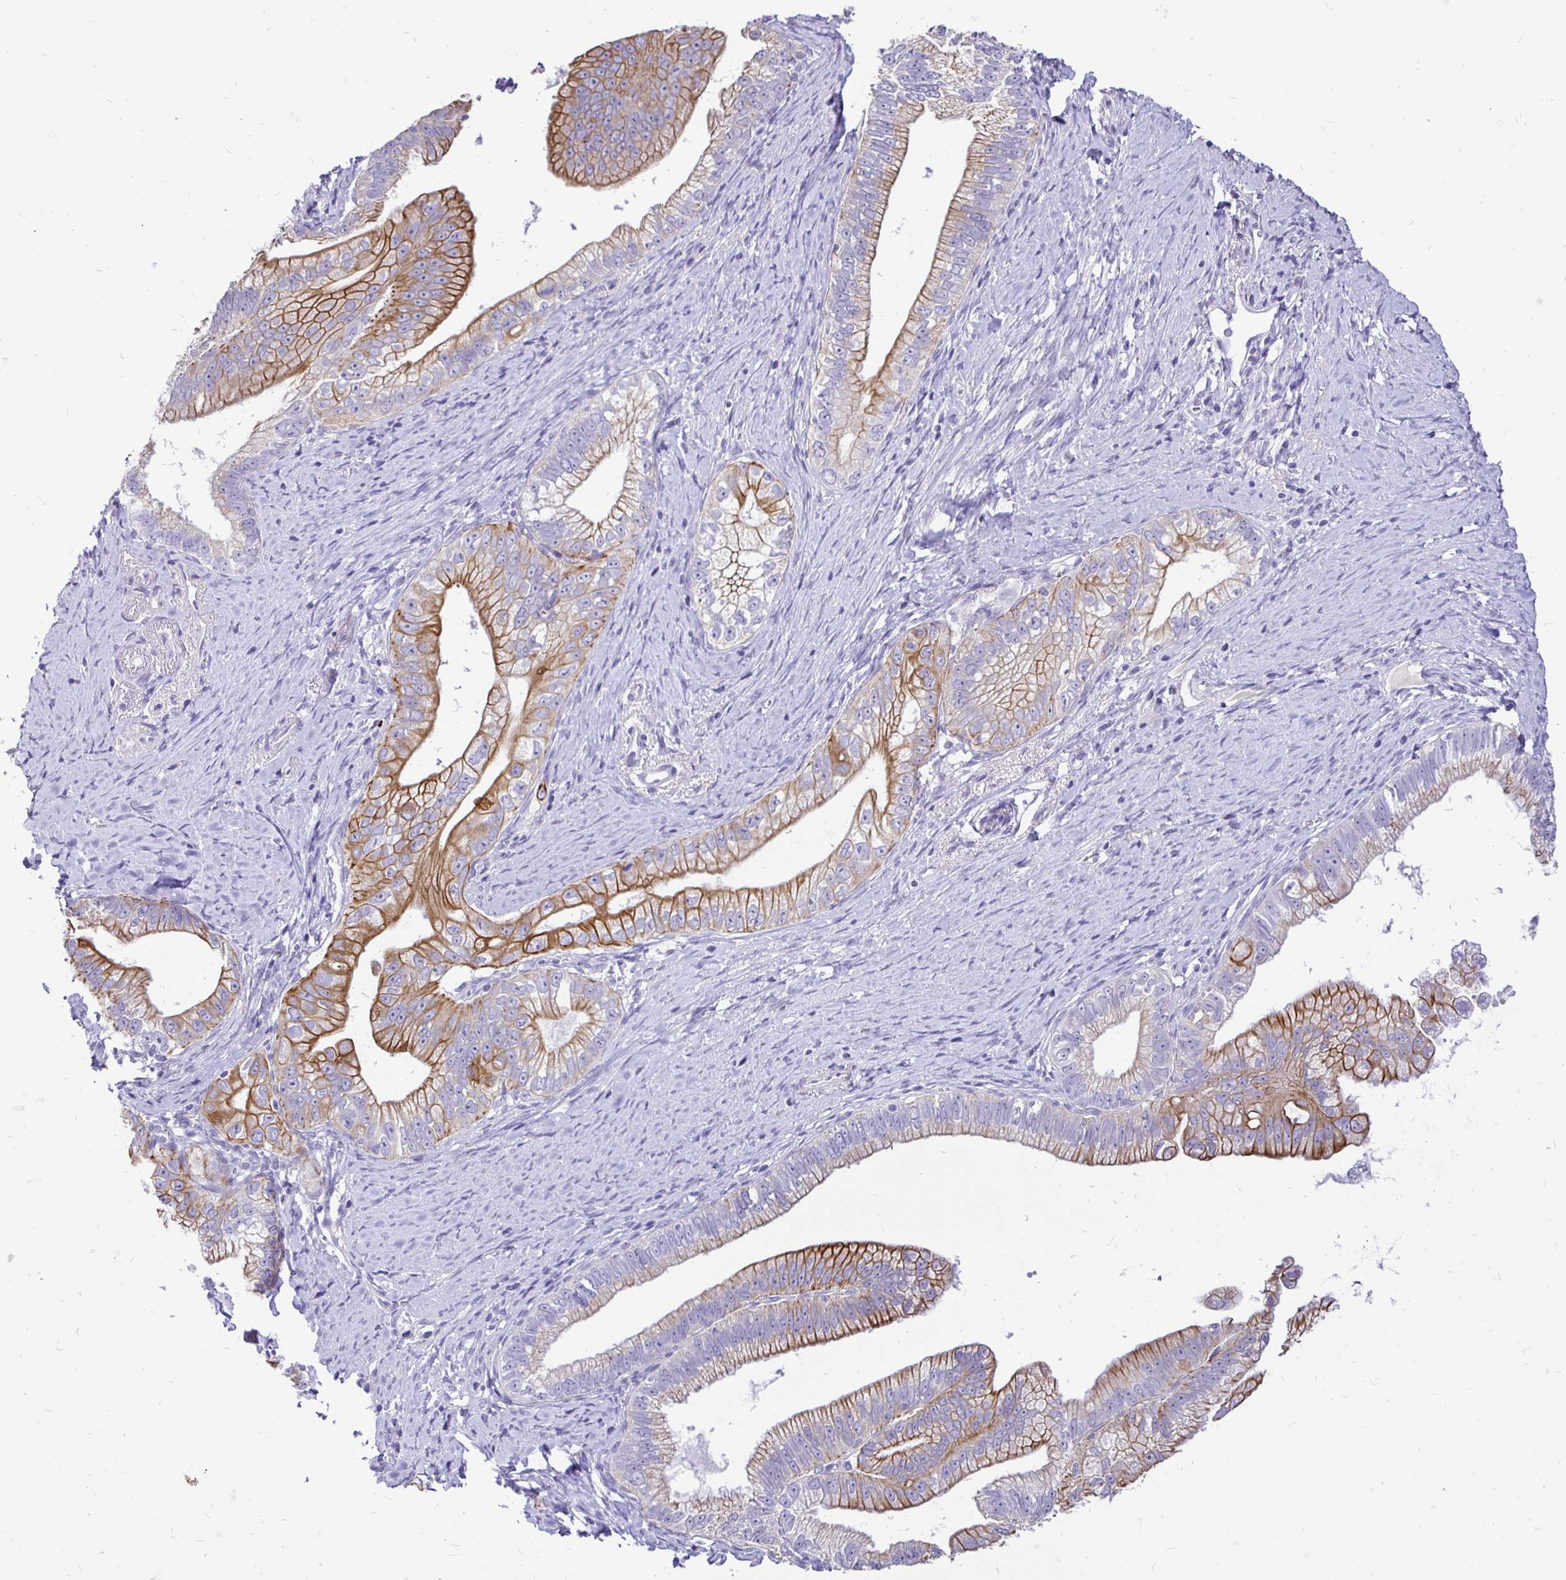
{"staining": {"intensity": "moderate", "quantity": "25%-75%", "location": "cytoplasmic/membranous"}, "tissue": "pancreatic cancer", "cell_type": "Tumor cells", "image_type": "cancer", "snomed": [{"axis": "morphology", "description": "Adenocarcinoma, NOS"}, {"axis": "topography", "description": "Pancreas"}], "caption": "Moderate cytoplasmic/membranous protein expression is identified in about 25%-75% of tumor cells in pancreatic adenocarcinoma. (DAB = brown stain, brightfield microscopy at high magnification).", "gene": "TAF1D", "patient": {"sex": "male", "age": 70}}